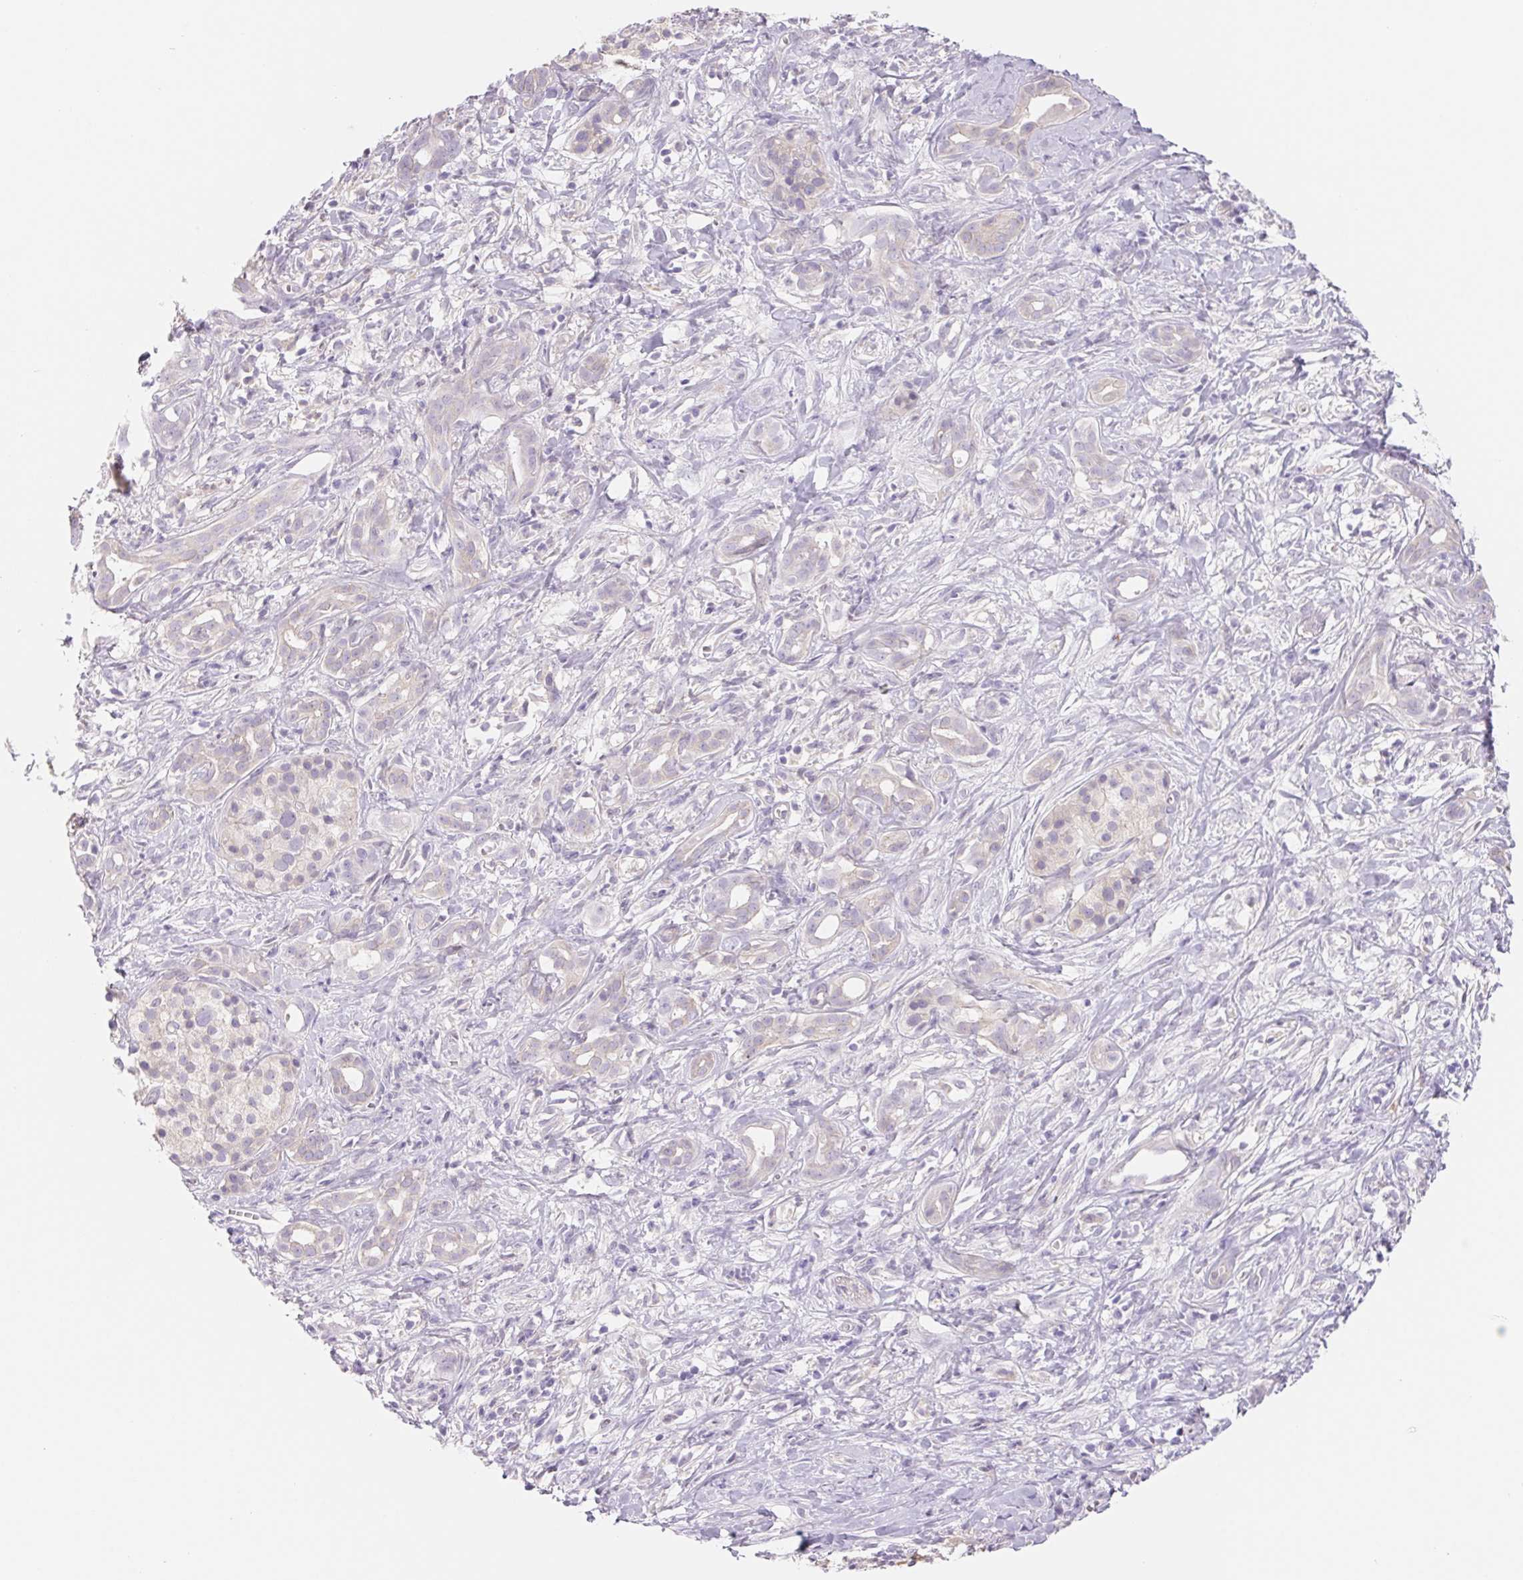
{"staining": {"intensity": "negative", "quantity": "none", "location": "none"}, "tissue": "pancreatic cancer", "cell_type": "Tumor cells", "image_type": "cancer", "snomed": [{"axis": "morphology", "description": "Adenocarcinoma, NOS"}, {"axis": "topography", "description": "Pancreas"}], "caption": "A micrograph of human pancreatic adenocarcinoma is negative for staining in tumor cells.", "gene": "CTNND2", "patient": {"sex": "male", "age": 61}}